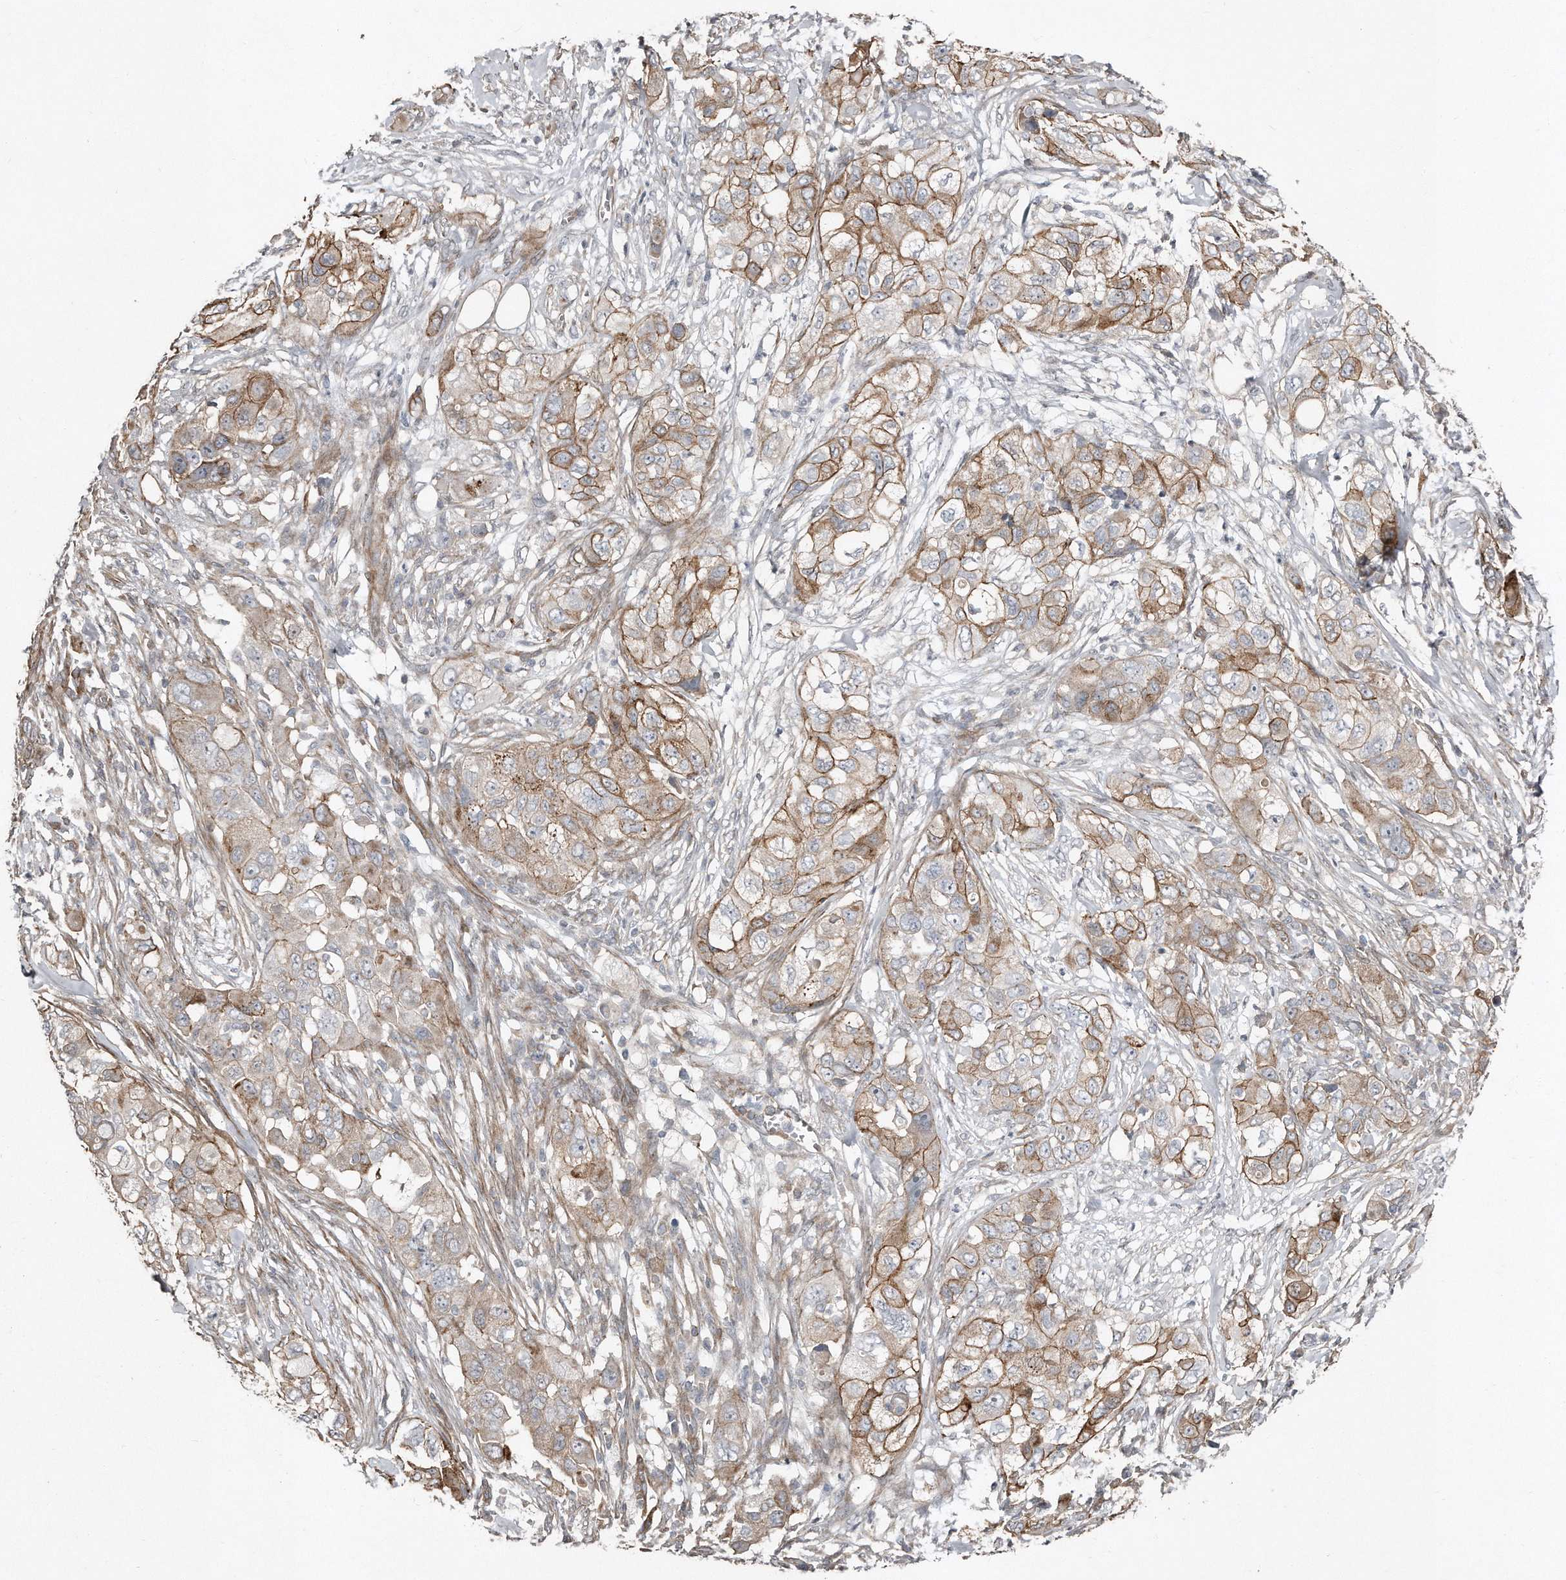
{"staining": {"intensity": "moderate", "quantity": ">75%", "location": "cytoplasmic/membranous"}, "tissue": "pancreatic cancer", "cell_type": "Tumor cells", "image_type": "cancer", "snomed": [{"axis": "morphology", "description": "Adenocarcinoma, NOS"}, {"axis": "topography", "description": "Pancreas"}], "caption": "A histopathology image of human adenocarcinoma (pancreatic) stained for a protein displays moderate cytoplasmic/membranous brown staining in tumor cells. The staining is performed using DAB brown chromogen to label protein expression. The nuclei are counter-stained blue using hematoxylin.", "gene": "SNAP47", "patient": {"sex": "female", "age": 78}}